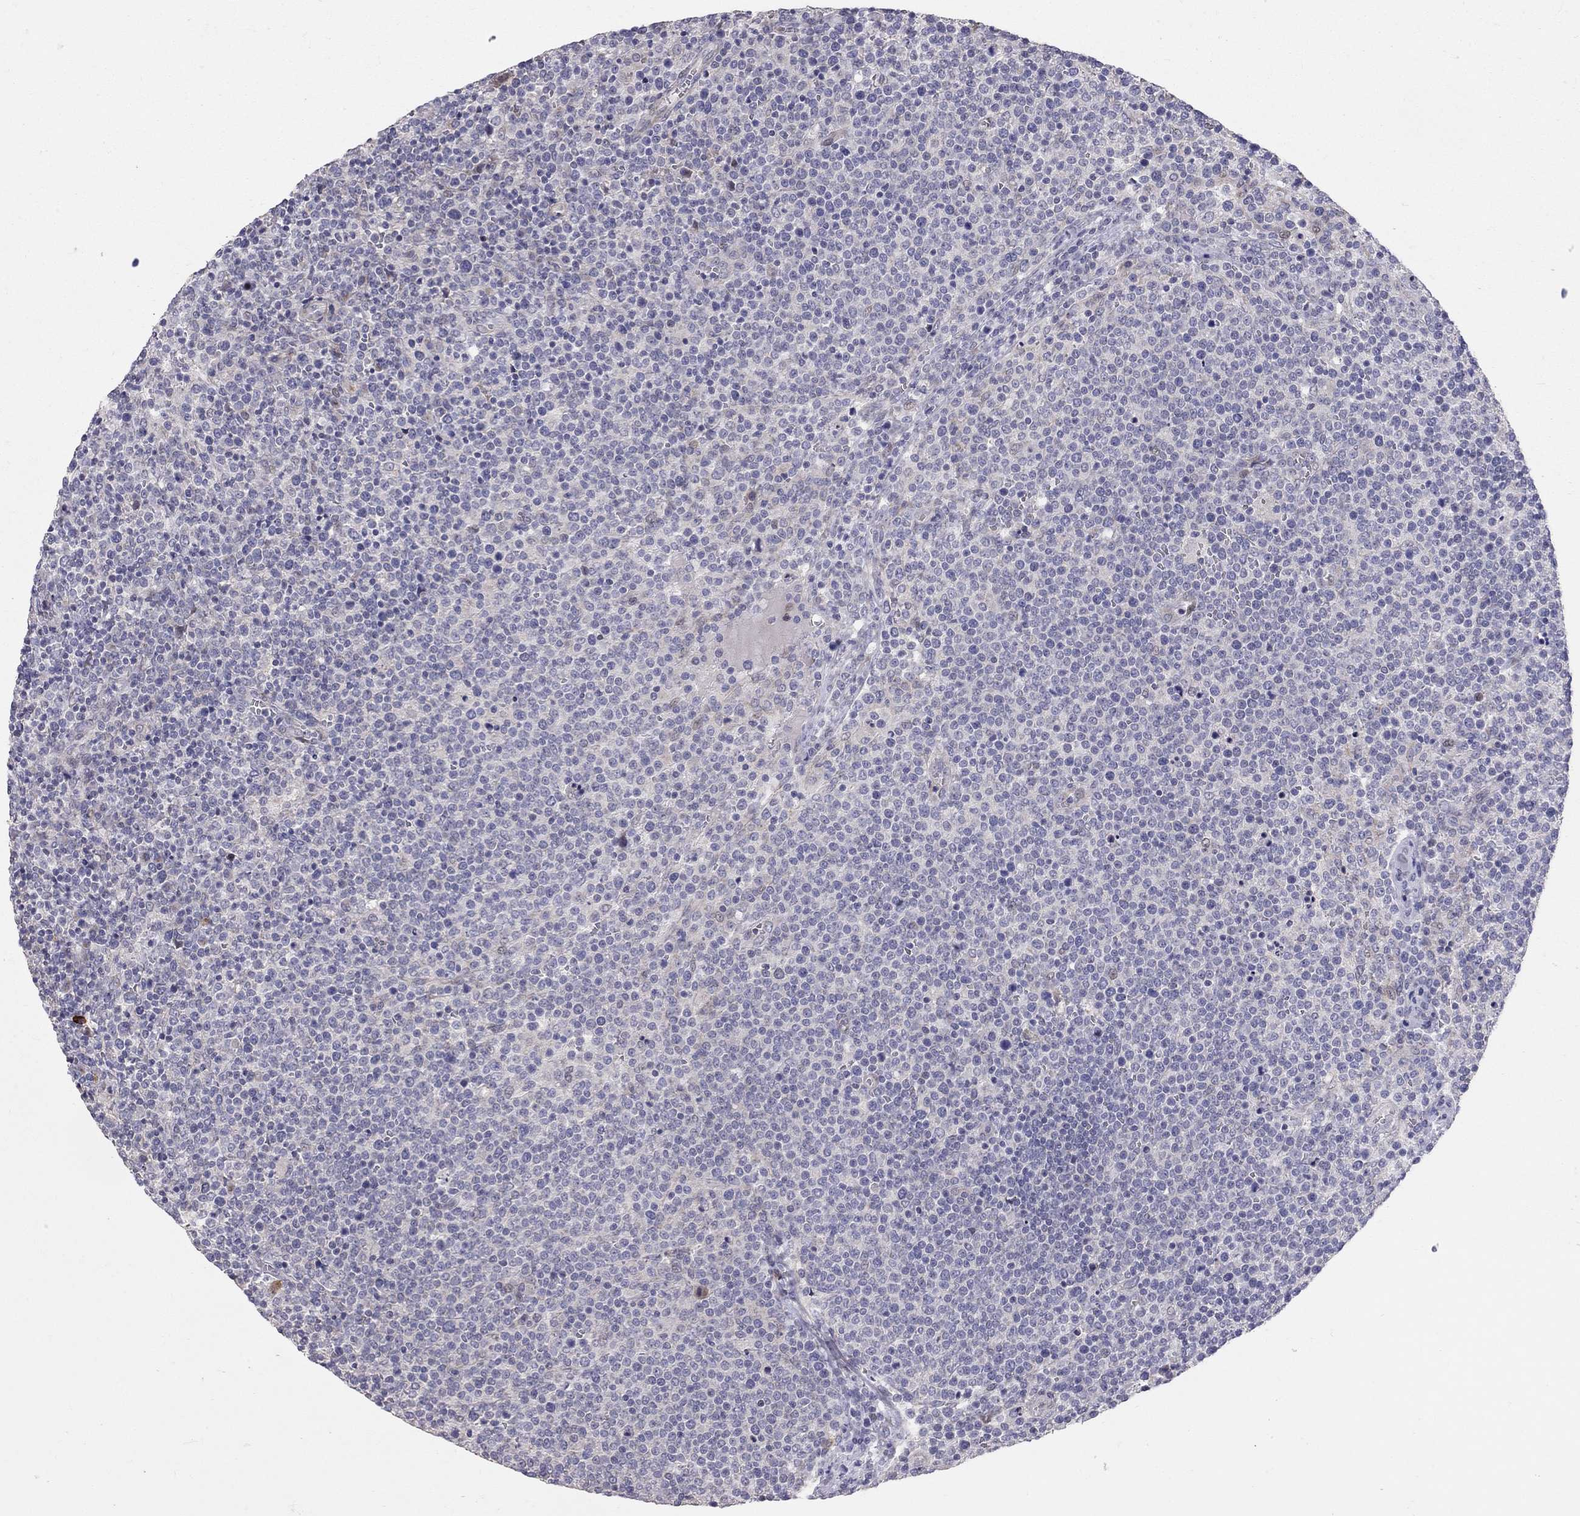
{"staining": {"intensity": "negative", "quantity": "none", "location": "none"}, "tissue": "lymphoma", "cell_type": "Tumor cells", "image_type": "cancer", "snomed": [{"axis": "morphology", "description": "Malignant lymphoma, non-Hodgkin's type, High grade"}, {"axis": "topography", "description": "Lymph node"}], "caption": "High-grade malignant lymphoma, non-Hodgkin's type stained for a protein using immunohistochemistry reveals no expression tumor cells.", "gene": "SYTL2", "patient": {"sex": "male", "age": 61}}